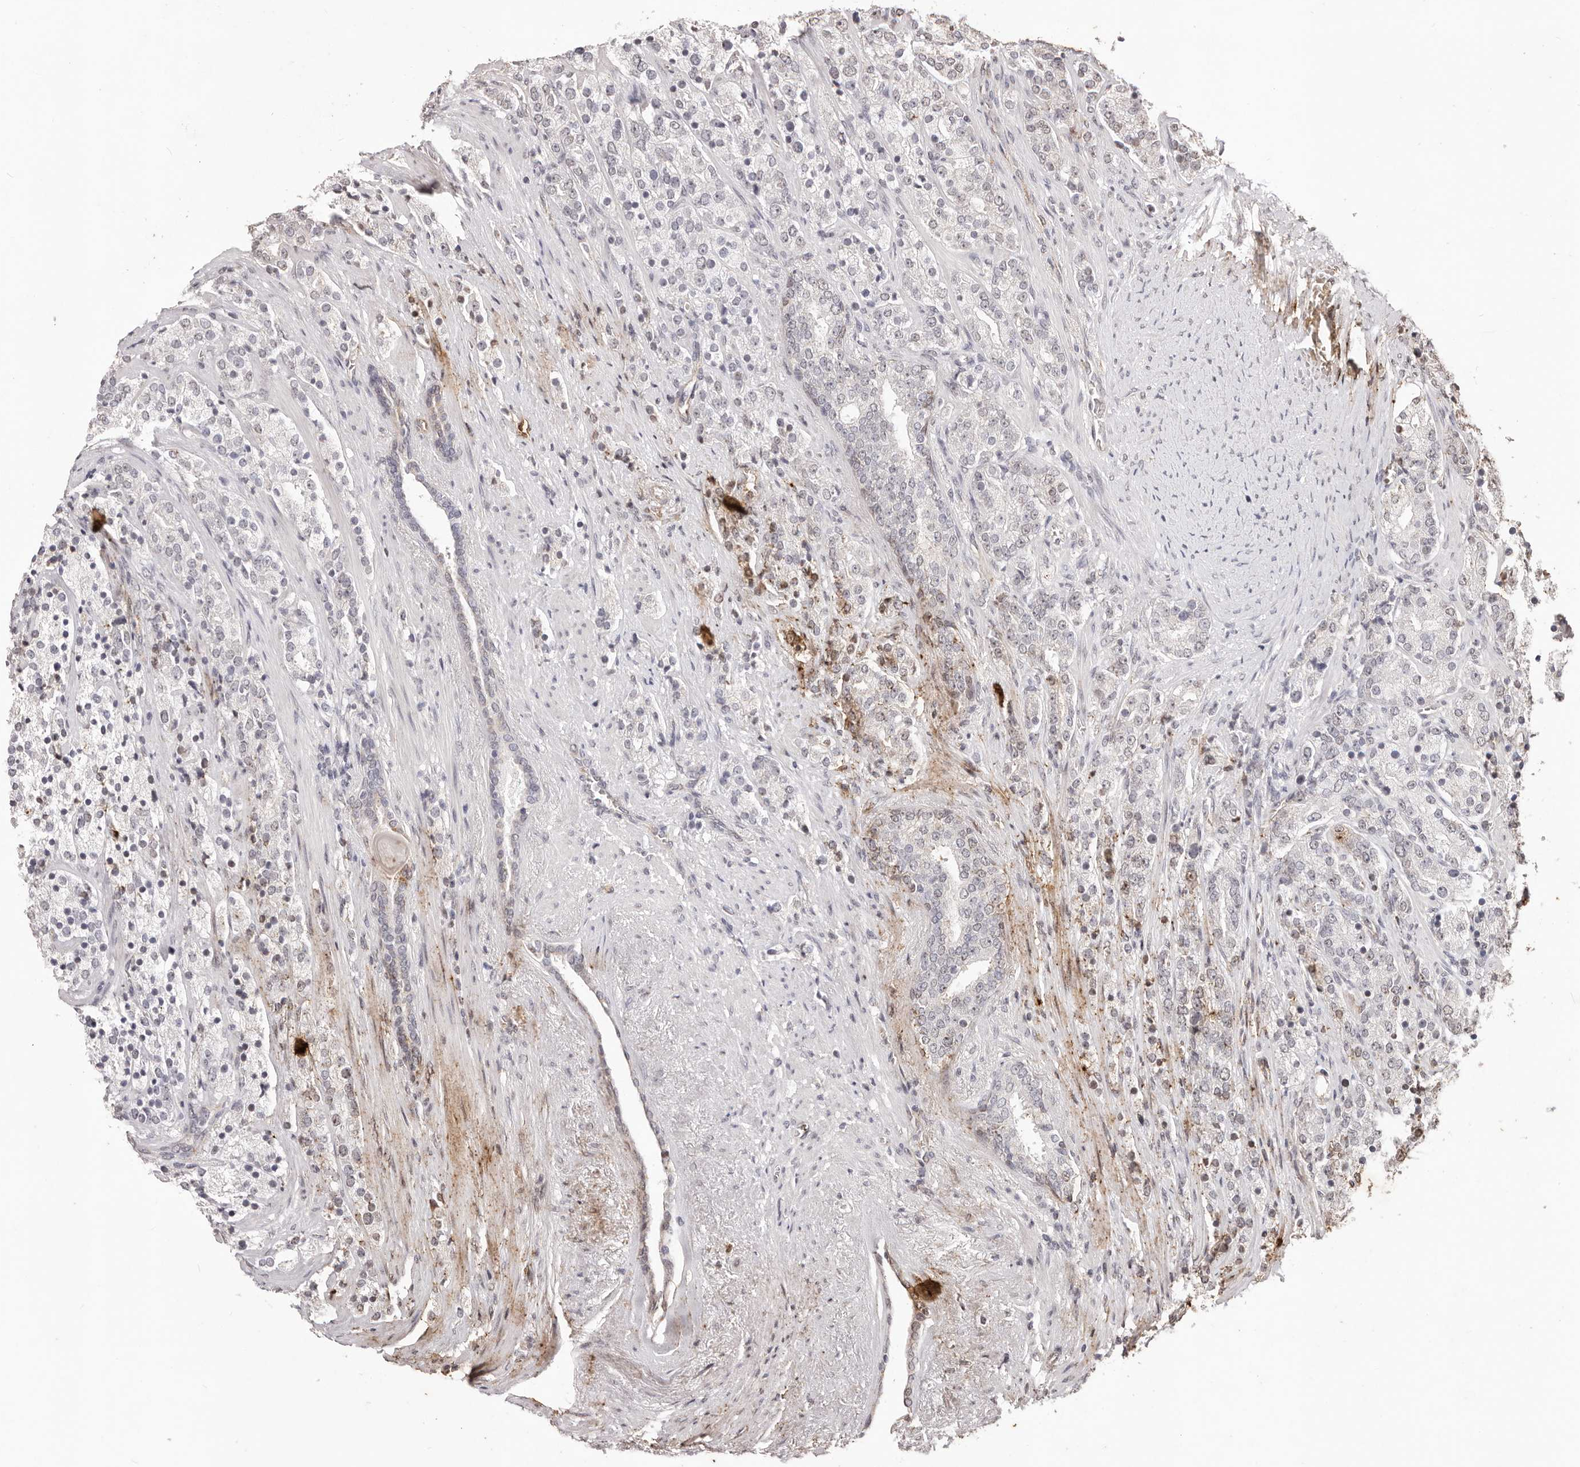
{"staining": {"intensity": "weak", "quantity": "<25%", "location": "cytoplasmic/membranous"}, "tissue": "prostate cancer", "cell_type": "Tumor cells", "image_type": "cancer", "snomed": [{"axis": "morphology", "description": "Adenocarcinoma, High grade"}, {"axis": "topography", "description": "Prostate"}], "caption": "Micrograph shows no significant protein staining in tumor cells of prostate high-grade adenocarcinoma.", "gene": "RPS6KA5", "patient": {"sex": "male", "age": 71}}